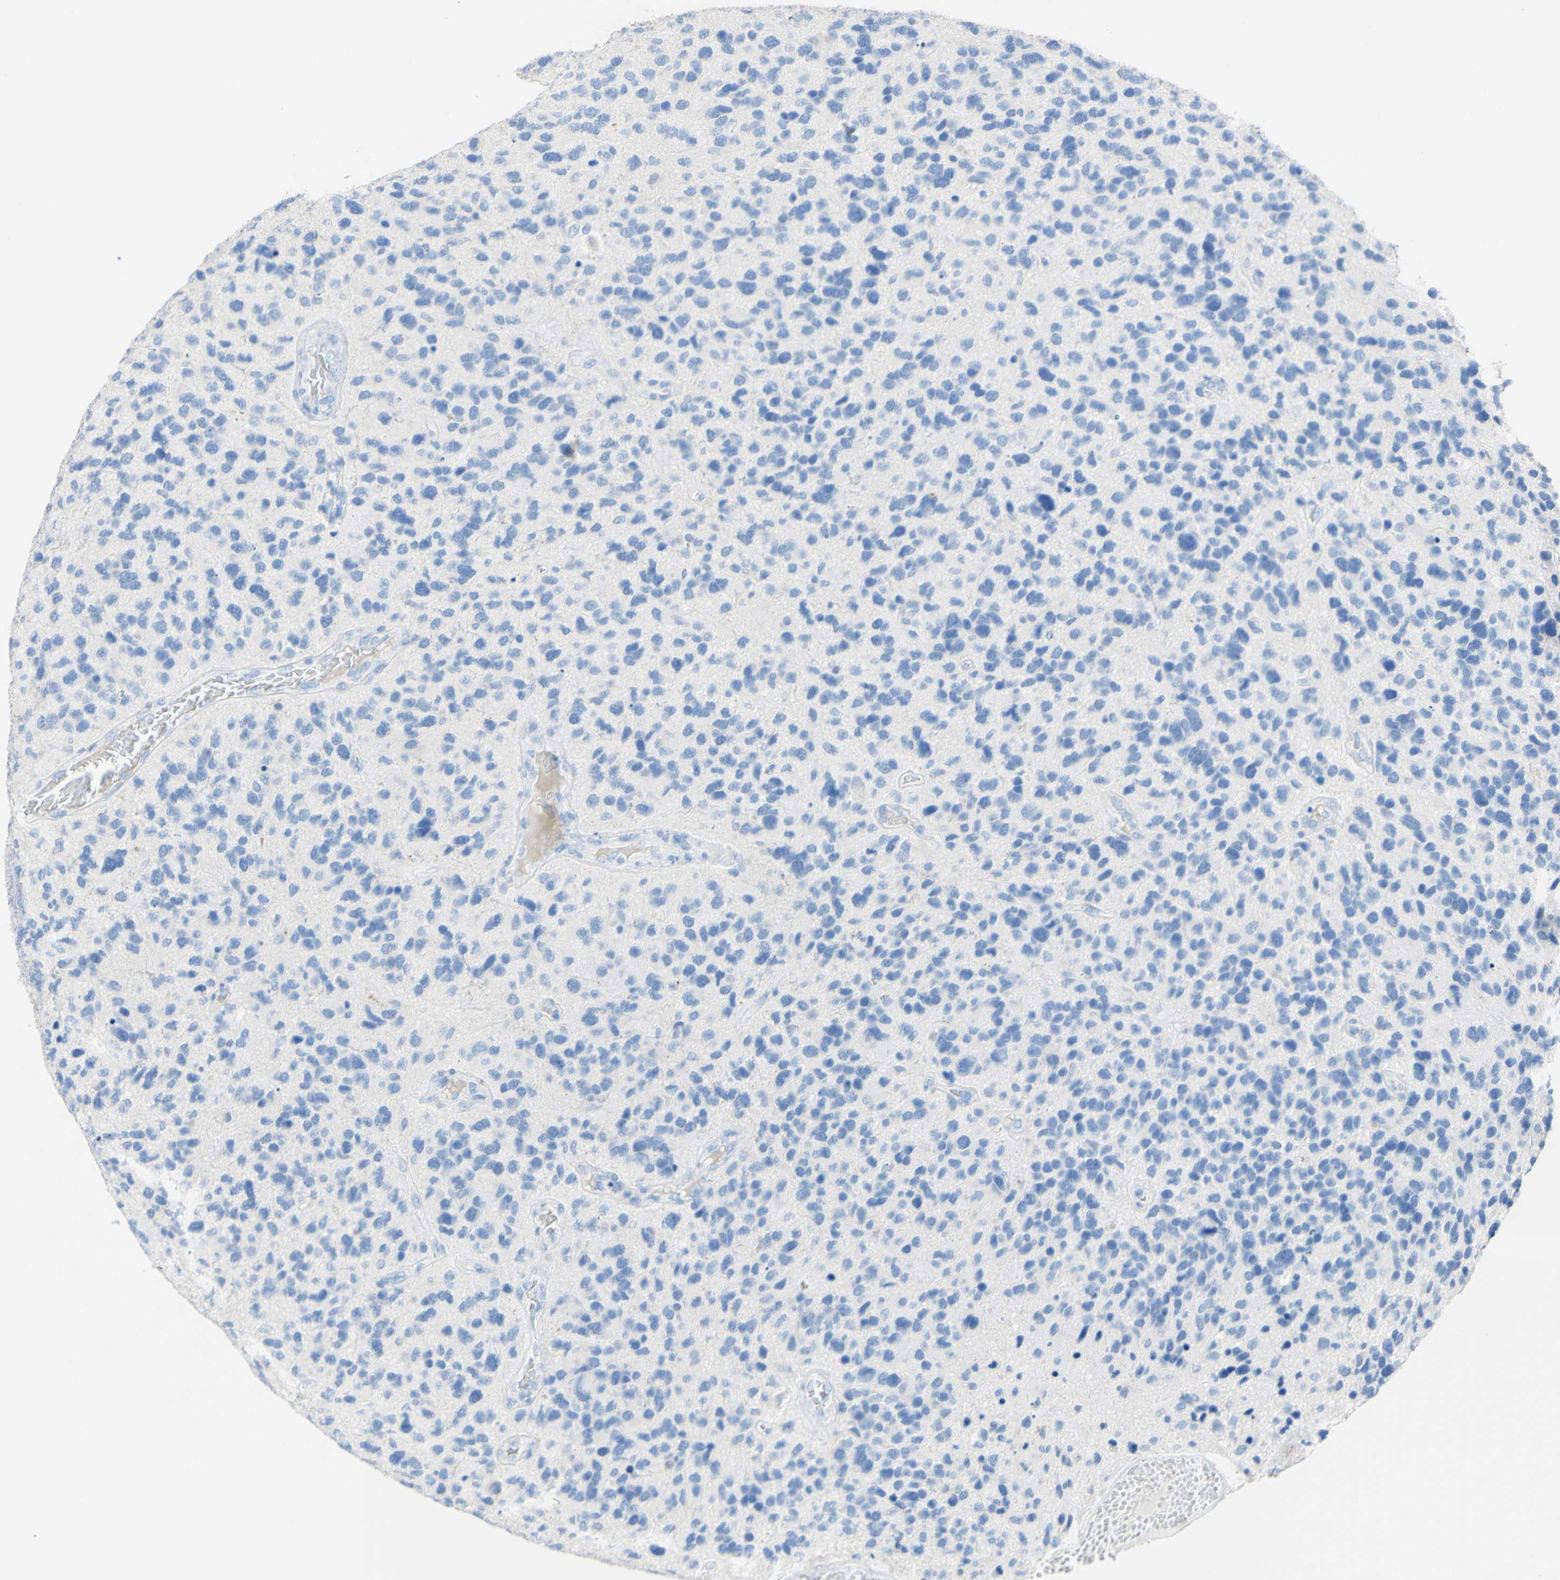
{"staining": {"intensity": "negative", "quantity": "none", "location": "none"}, "tissue": "glioma", "cell_type": "Tumor cells", "image_type": "cancer", "snomed": [{"axis": "morphology", "description": "Glioma, malignant, High grade"}, {"axis": "topography", "description": "Brain"}], "caption": "Glioma was stained to show a protein in brown. There is no significant expression in tumor cells. The staining was performed using DAB to visualize the protein expression in brown, while the nuclei were stained in blue with hematoxylin (Magnification: 20x).", "gene": "DSC2", "patient": {"sex": "female", "age": 58}}